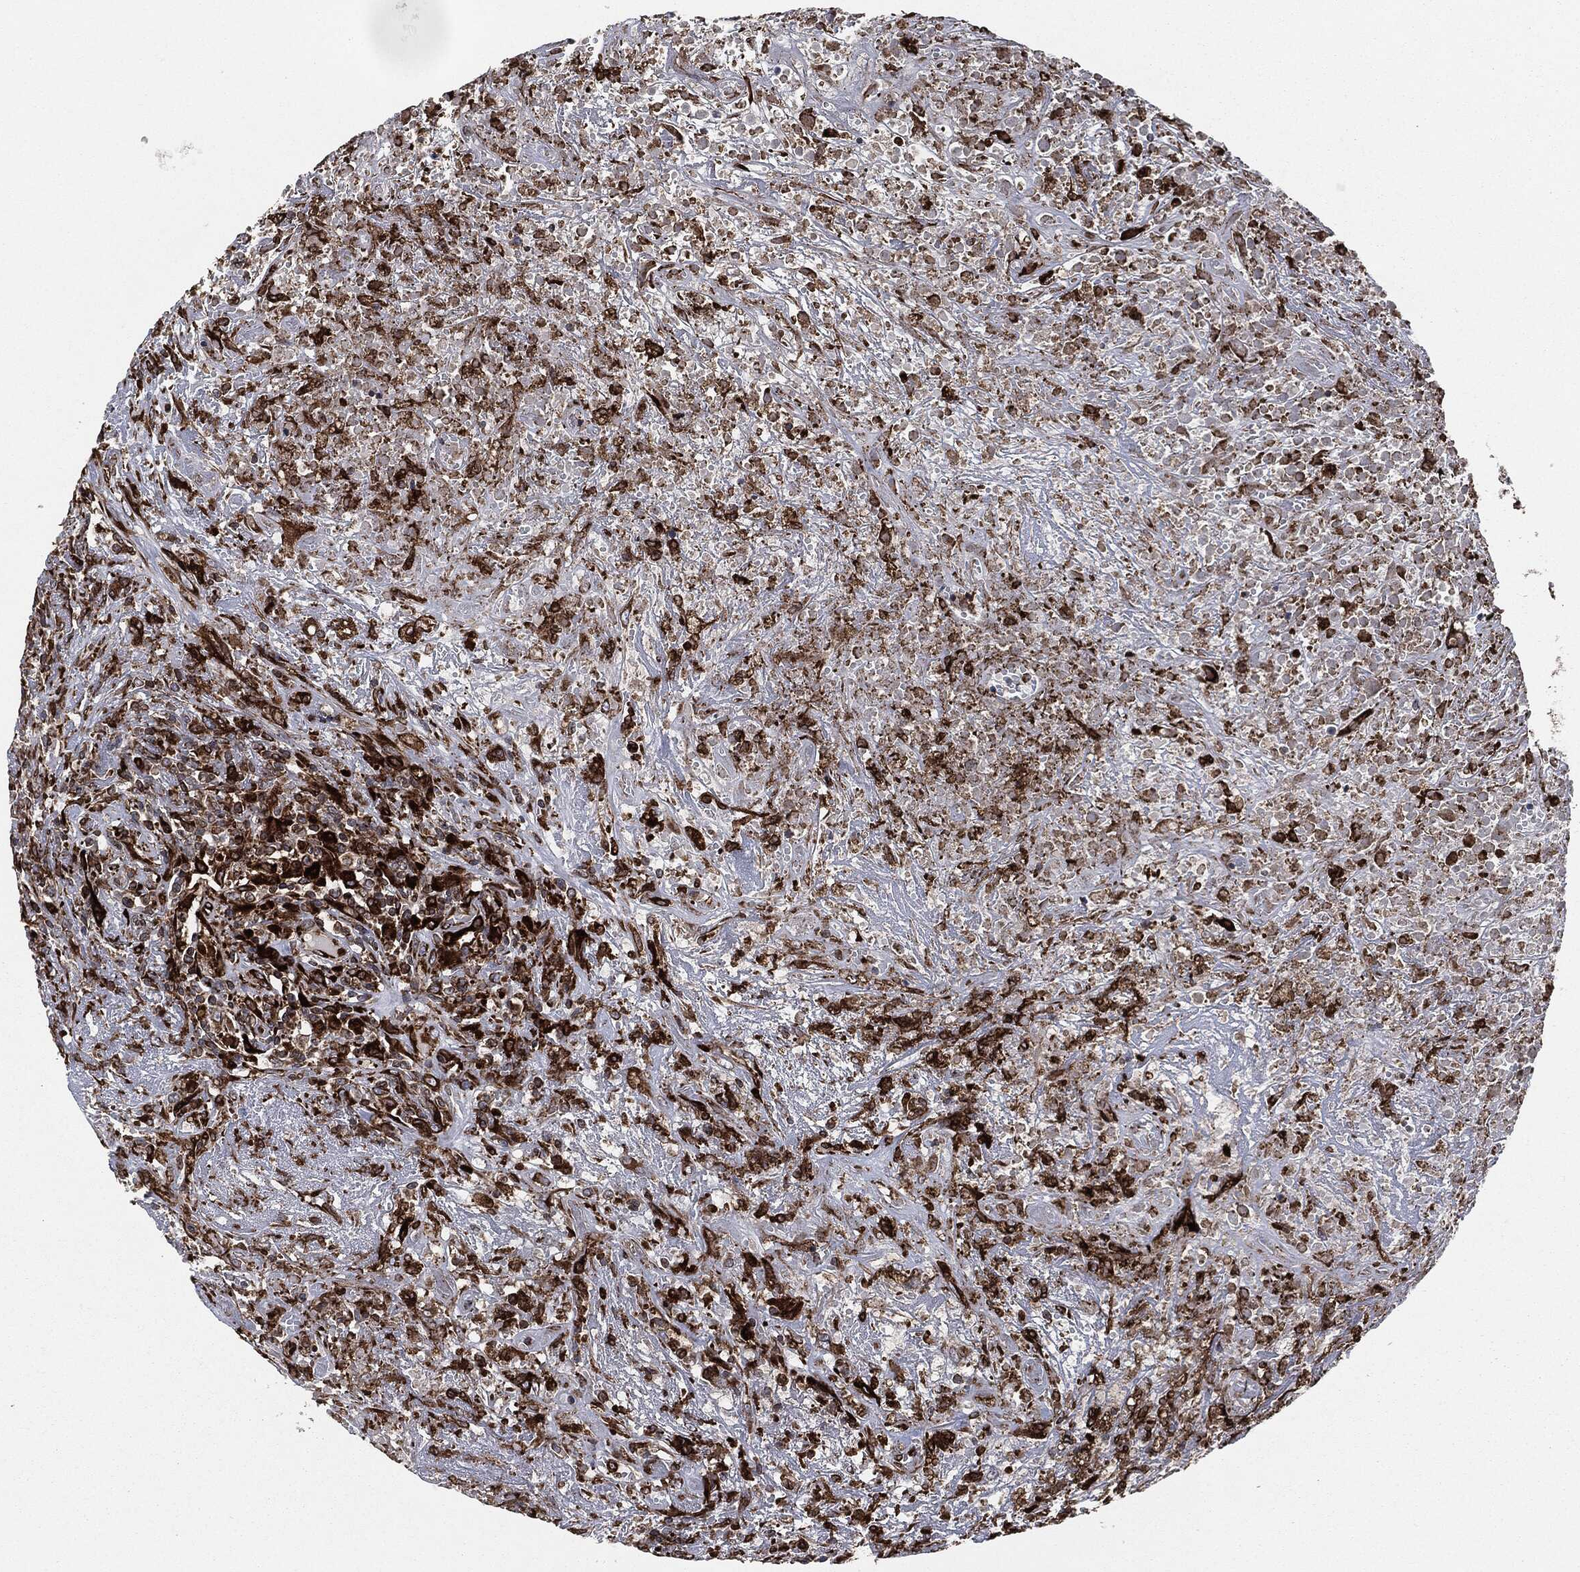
{"staining": {"intensity": "strong", "quantity": "25%-75%", "location": "cytoplasmic/membranous"}, "tissue": "lymphoma", "cell_type": "Tumor cells", "image_type": "cancer", "snomed": [{"axis": "morphology", "description": "Malignant lymphoma, non-Hodgkin's type, High grade"}, {"axis": "topography", "description": "Lung"}], "caption": "IHC image of neoplastic tissue: malignant lymphoma, non-Hodgkin's type (high-grade) stained using immunohistochemistry exhibits high levels of strong protein expression localized specifically in the cytoplasmic/membranous of tumor cells, appearing as a cytoplasmic/membranous brown color.", "gene": "CALR", "patient": {"sex": "male", "age": 79}}